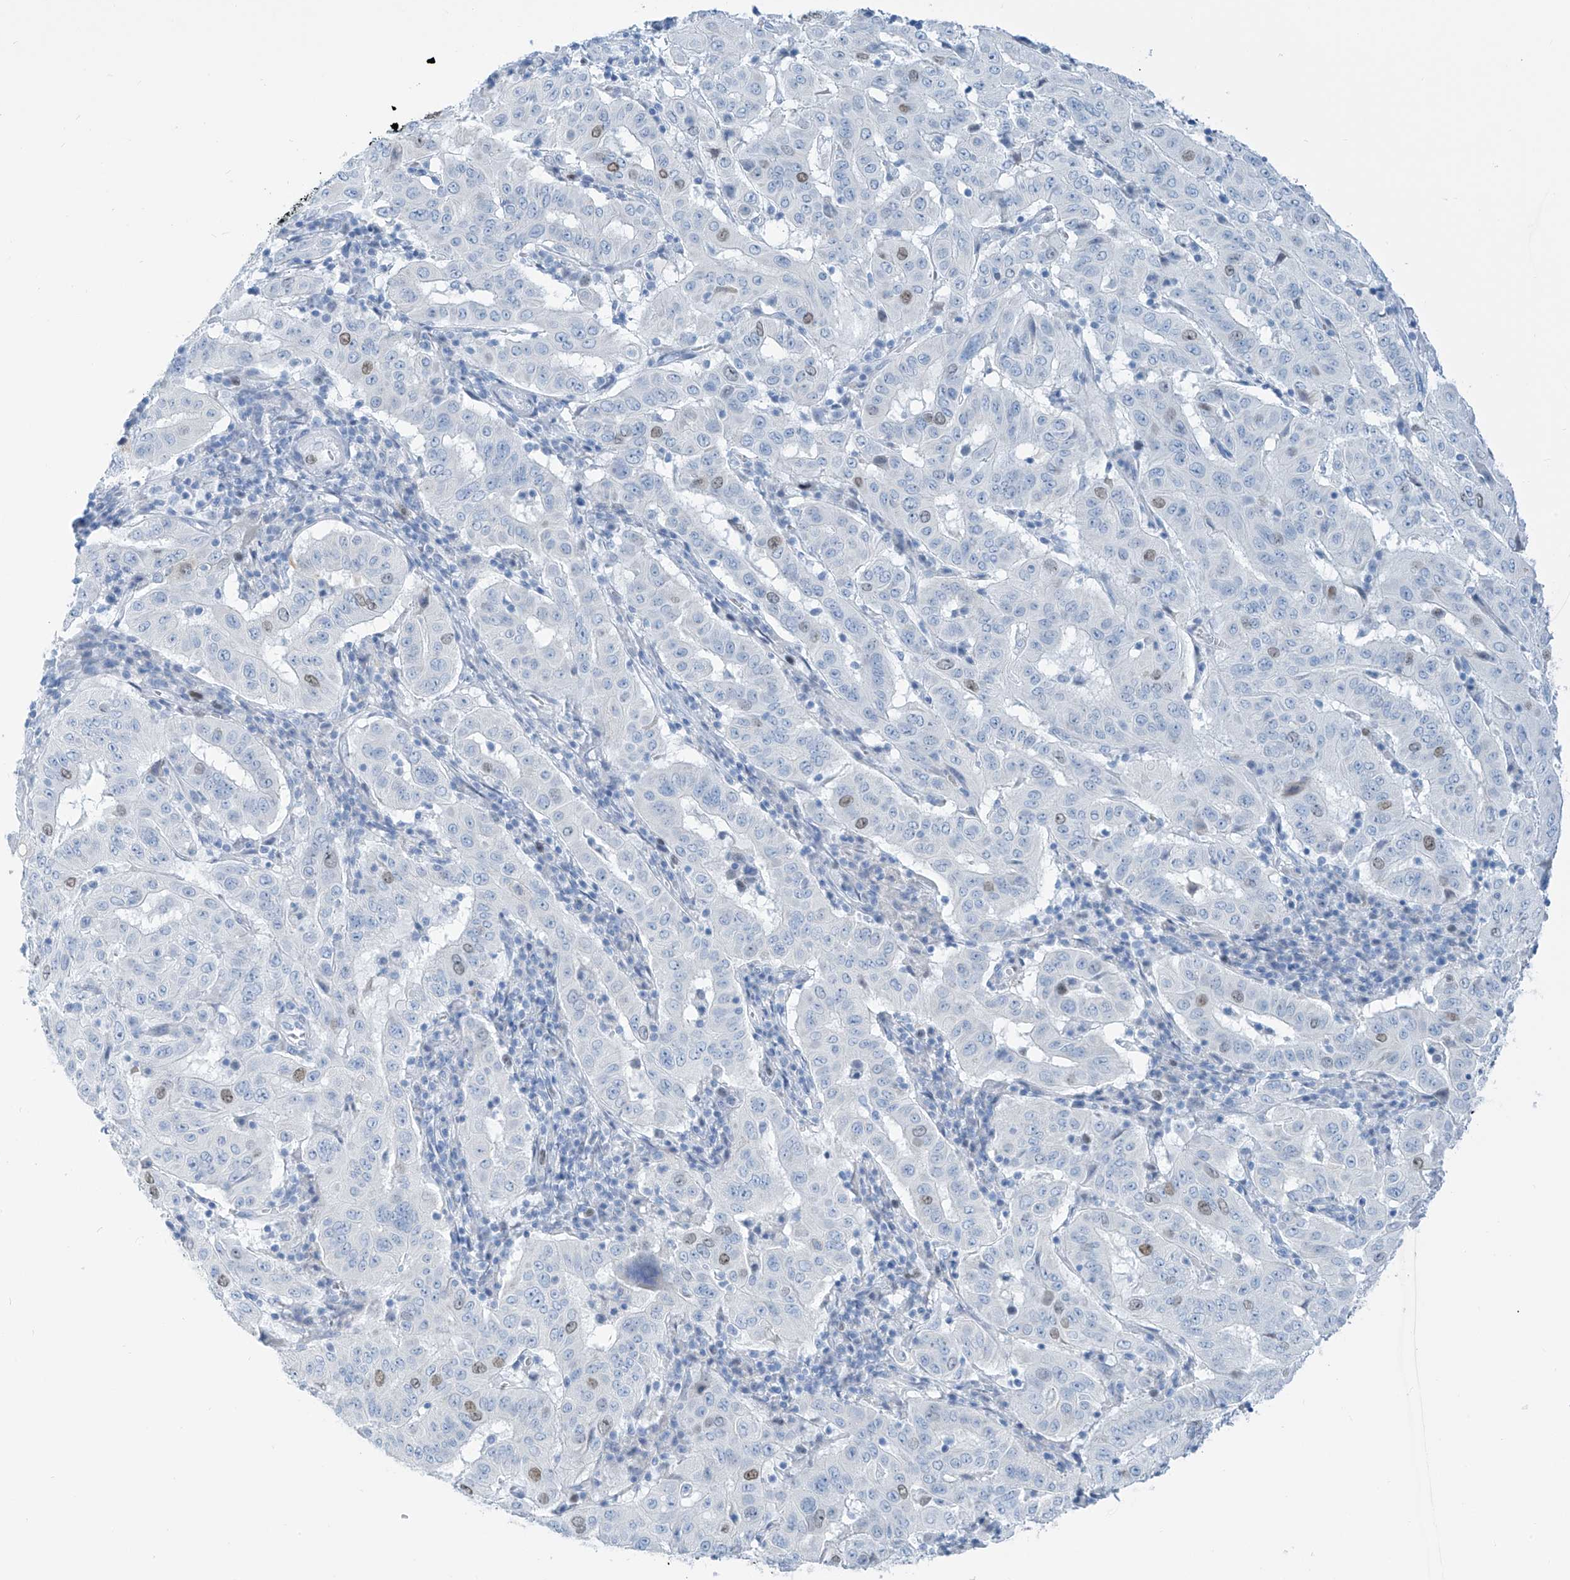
{"staining": {"intensity": "weak", "quantity": "<25%", "location": "nuclear"}, "tissue": "pancreatic cancer", "cell_type": "Tumor cells", "image_type": "cancer", "snomed": [{"axis": "morphology", "description": "Adenocarcinoma, NOS"}, {"axis": "topography", "description": "Pancreas"}], "caption": "Tumor cells show no significant positivity in pancreatic cancer (adenocarcinoma).", "gene": "SGO2", "patient": {"sex": "male", "age": 63}}